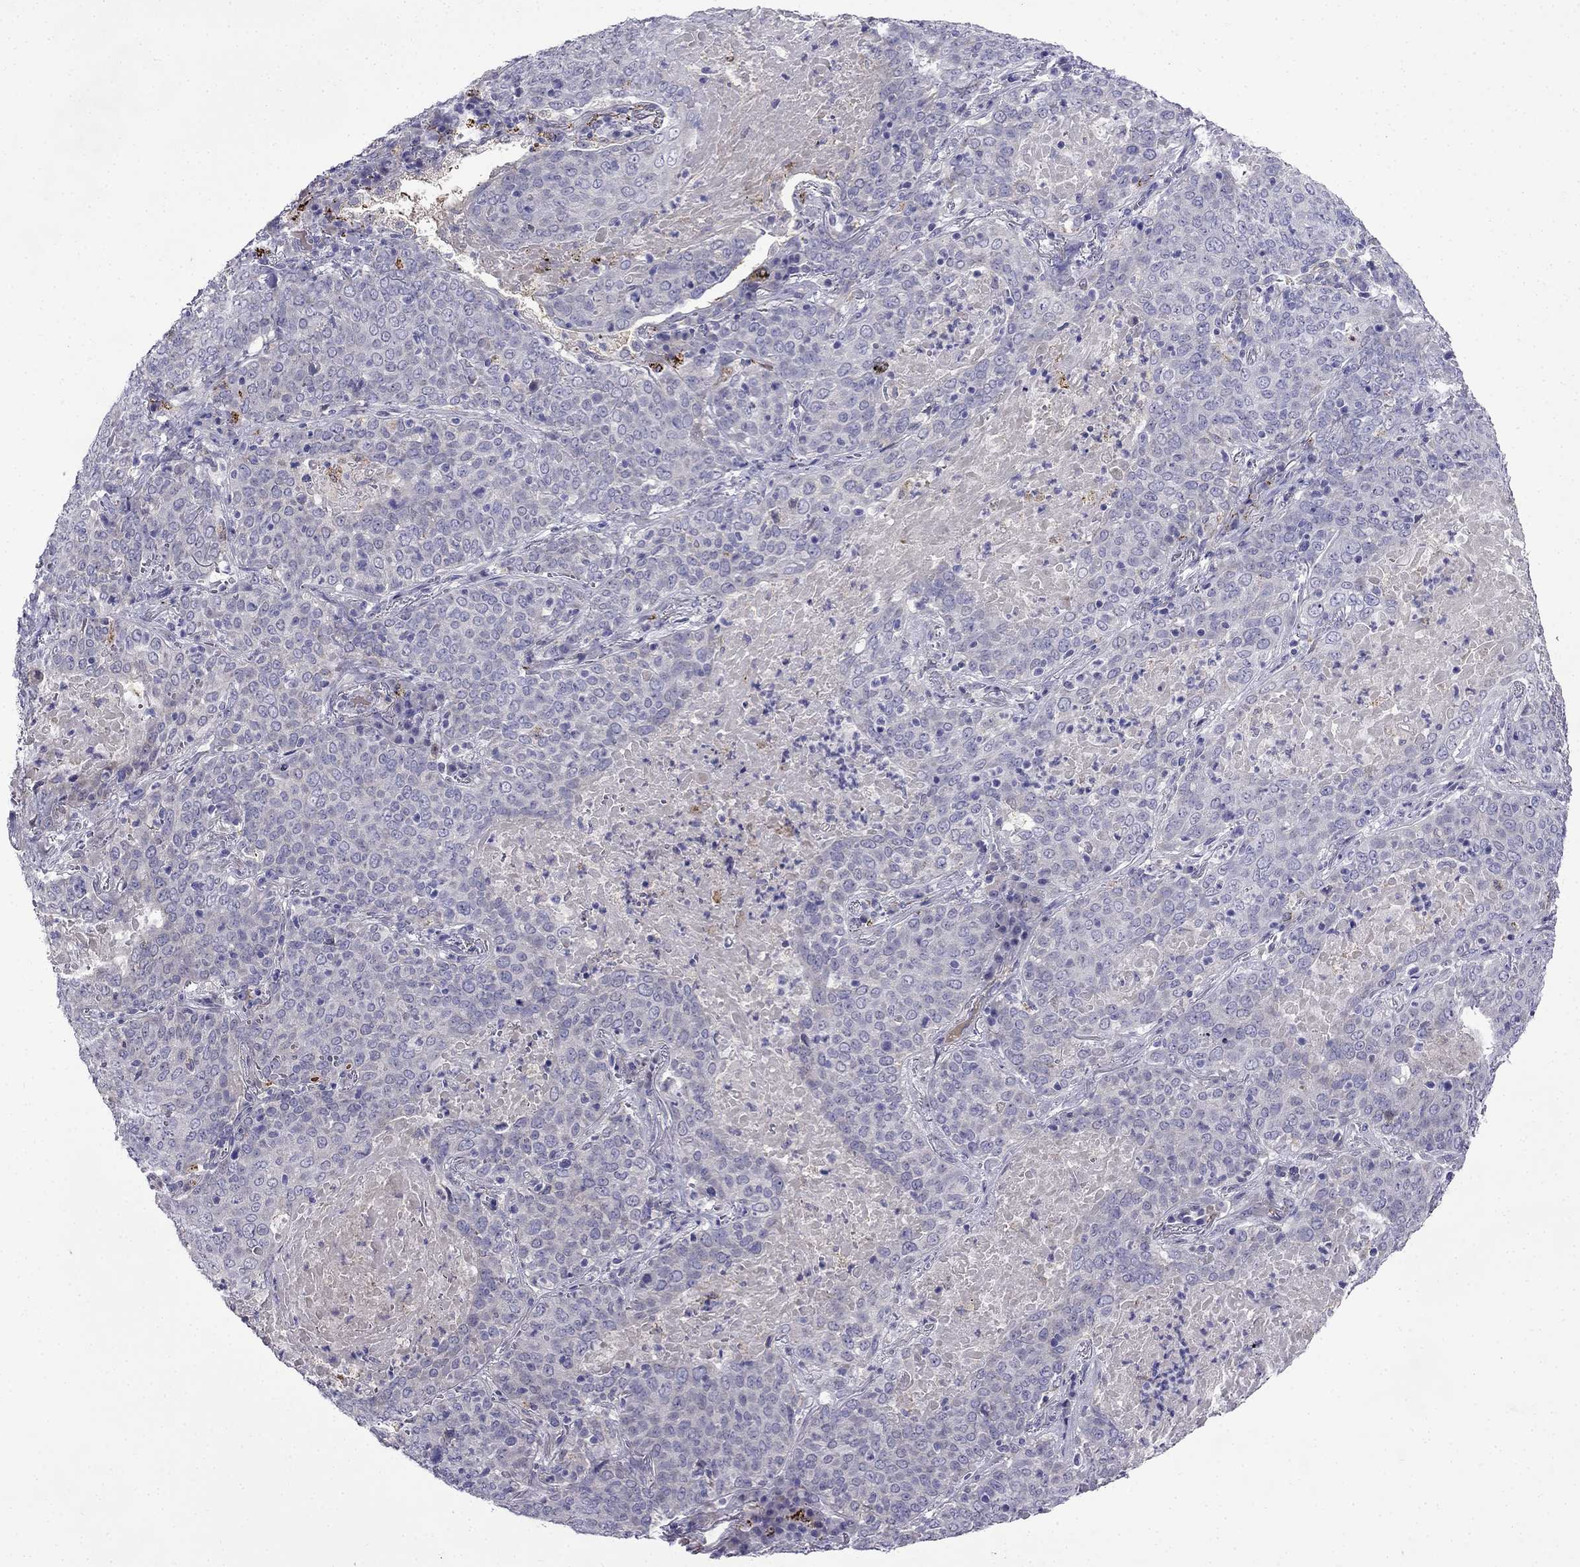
{"staining": {"intensity": "negative", "quantity": "none", "location": "none"}, "tissue": "lung cancer", "cell_type": "Tumor cells", "image_type": "cancer", "snomed": [{"axis": "morphology", "description": "Squamous cell carcinoma, NOS"}, {"axis": "topography", "description": "Lung"}], "caption": "Tumor cells are negative for brown protein staining in lung cancer. The staining was performed using DAB to visualize the protein expression in brown, while the nuclei were stained in blue with hematoxylin (Magnification: 20x).", "gene": "PI16", "patient": {"sex": "male", "age": 82}}